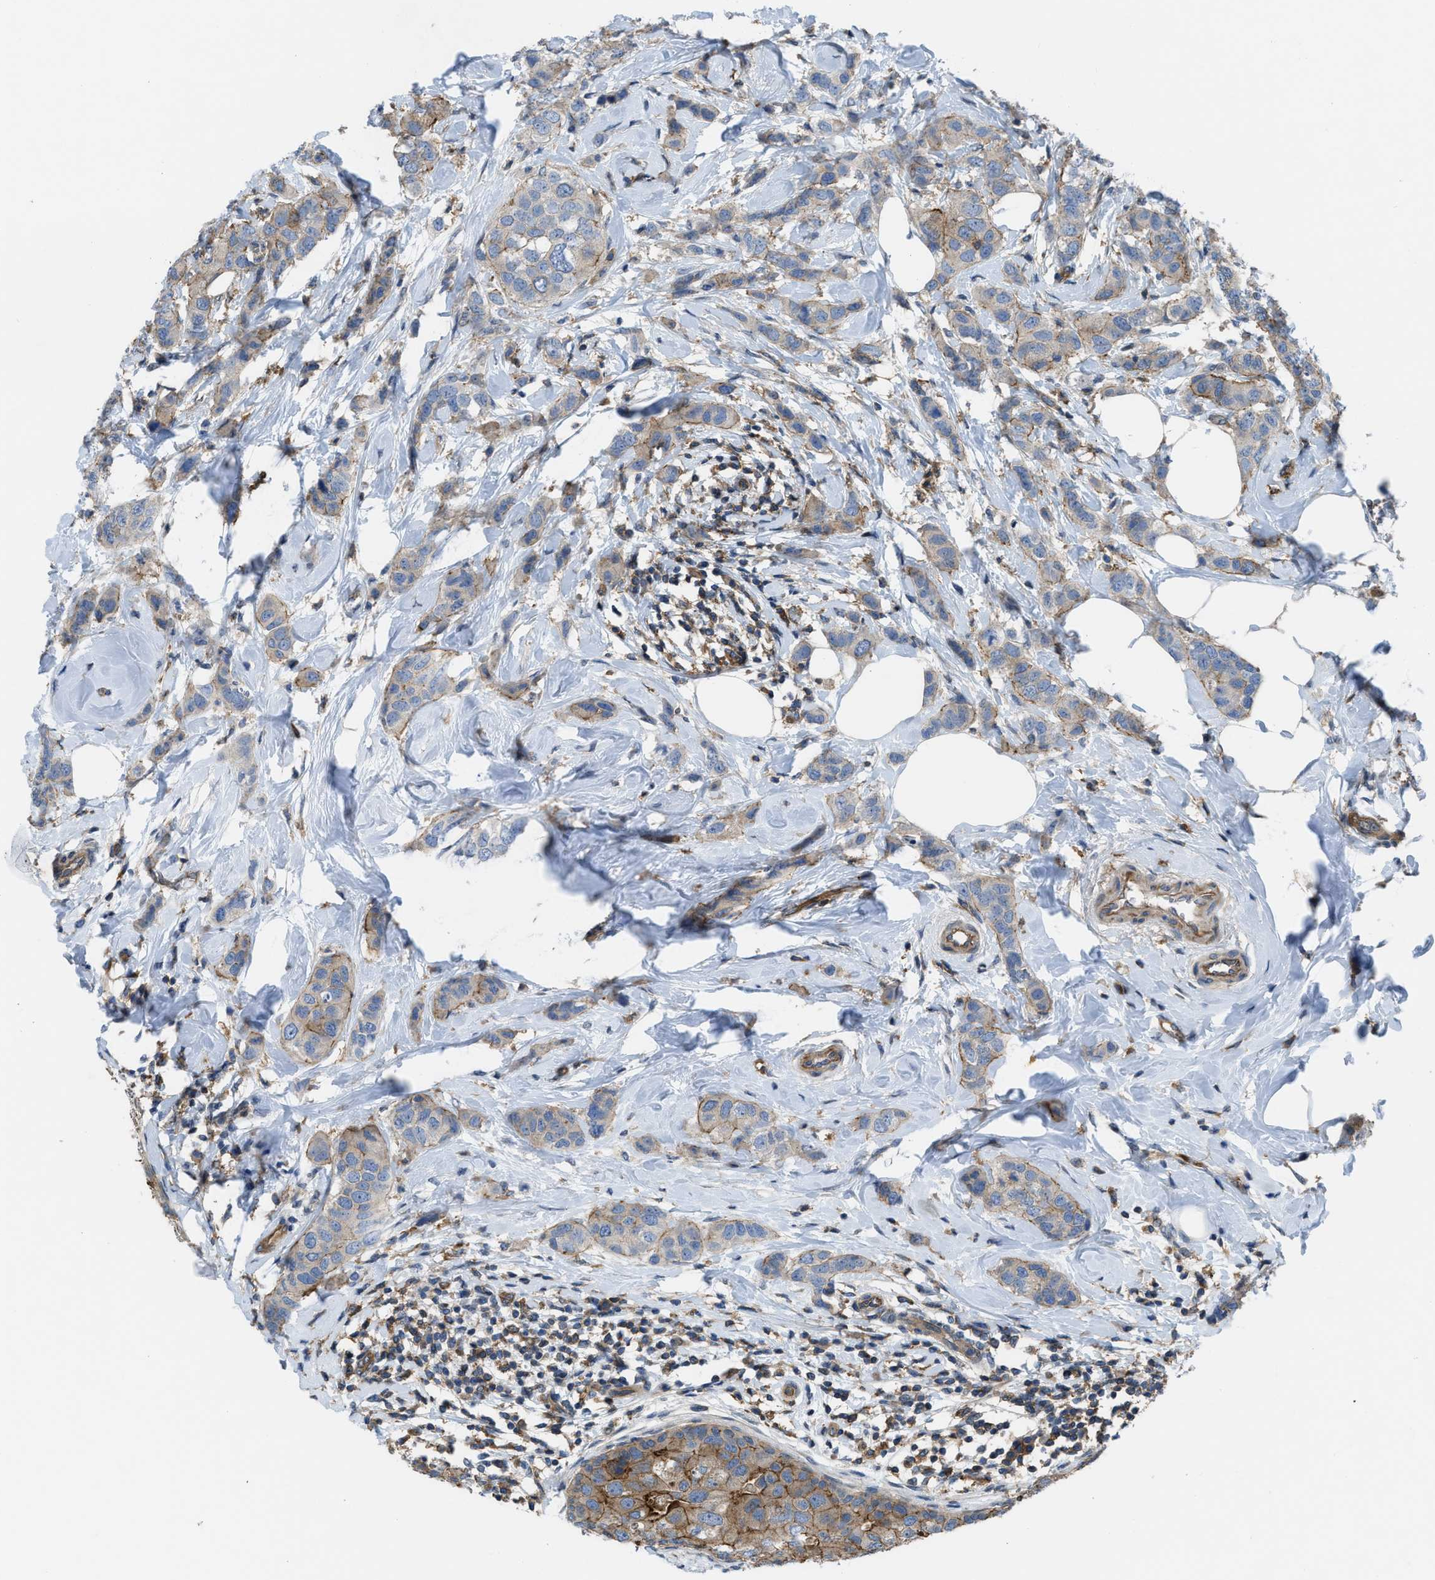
{"staining": {"intensity": "weak", "quantity": ">75%", "location": "cytoplasmic/membranous"}, "tissue": "breast cancer", "cell_type": "Tumor cells", "image_type": "cancer", "snomed": [{"axis": "morphology", "description": "Duct carcinoma"}, {"axis": "topography", "description": "Breast"}], "caption": "Breast cancer (invasive ductal carcinoma) was stained to show a protein in brown. There is low levels of weak cytoplasmic/membranous staining in about >75% of tumor cells. The protein of interest is shown in brown color, while the nuclei are stained blue.", "gene": "MYO18A", "patient": {"sex": "female", "age": 50}}